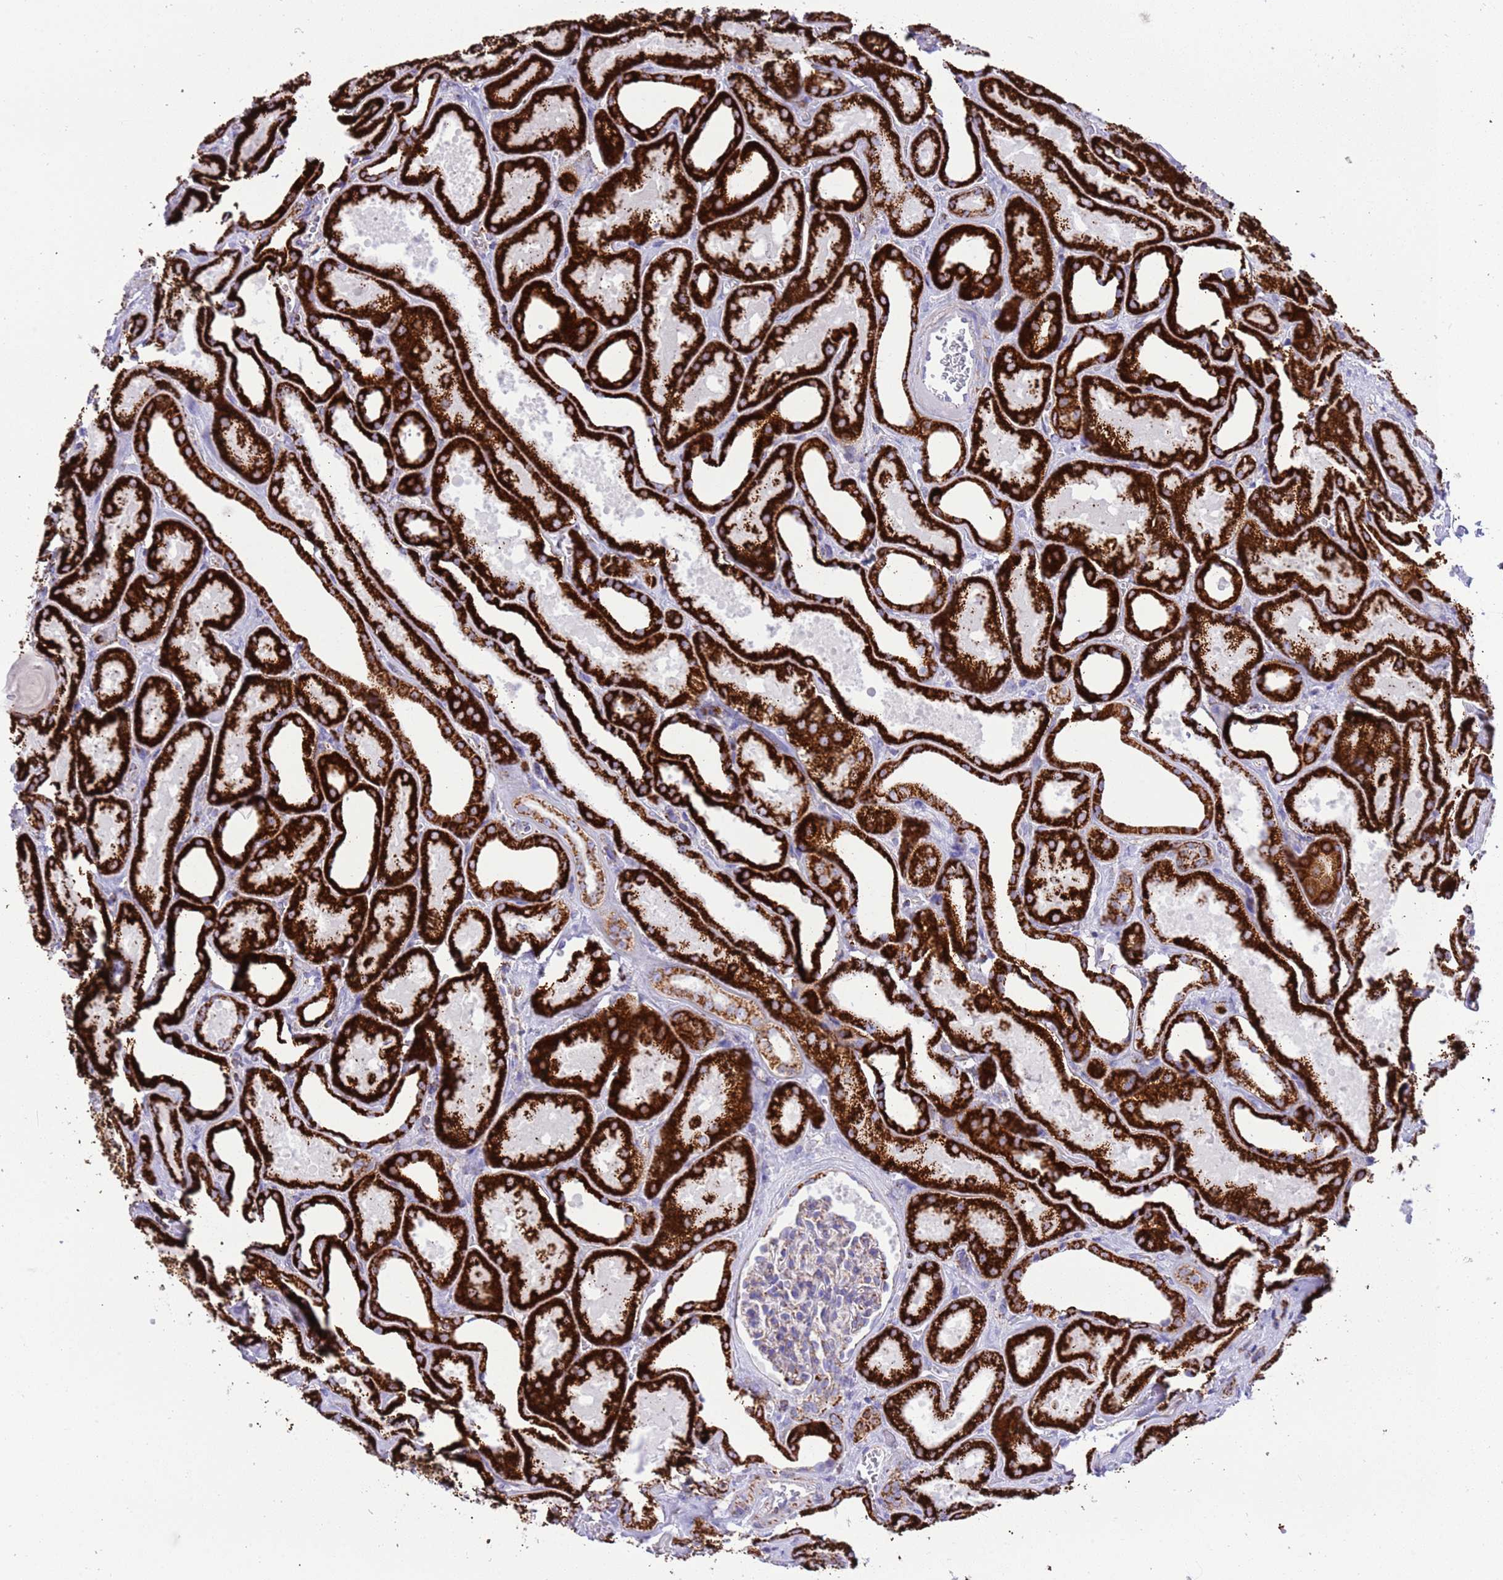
{"staining": {"intensity": "weak", "quantity": "<25%", "location": "cytoplasmic/membranous"}, "tissue": "kidney", "cell_type": "Cells in glomeruli", "image_type": "normal", "snomed": [{"axis": "morphology", "description": "Normal tissue, NOS"}, {"axis": "morphology", "description": "Adenocarcinoma, NOS"}, {"axis": "topography", "description": "Kidney"}], "caption": "Cells in glomeruli show no significant staining in normal kidney. (DAB (3,3'-diaminobenzidine) IHC visualized using brightfield microscopy, high magnification).", "gene": "SUCLG2", "patient": {"sex": "female", "age": 68}}